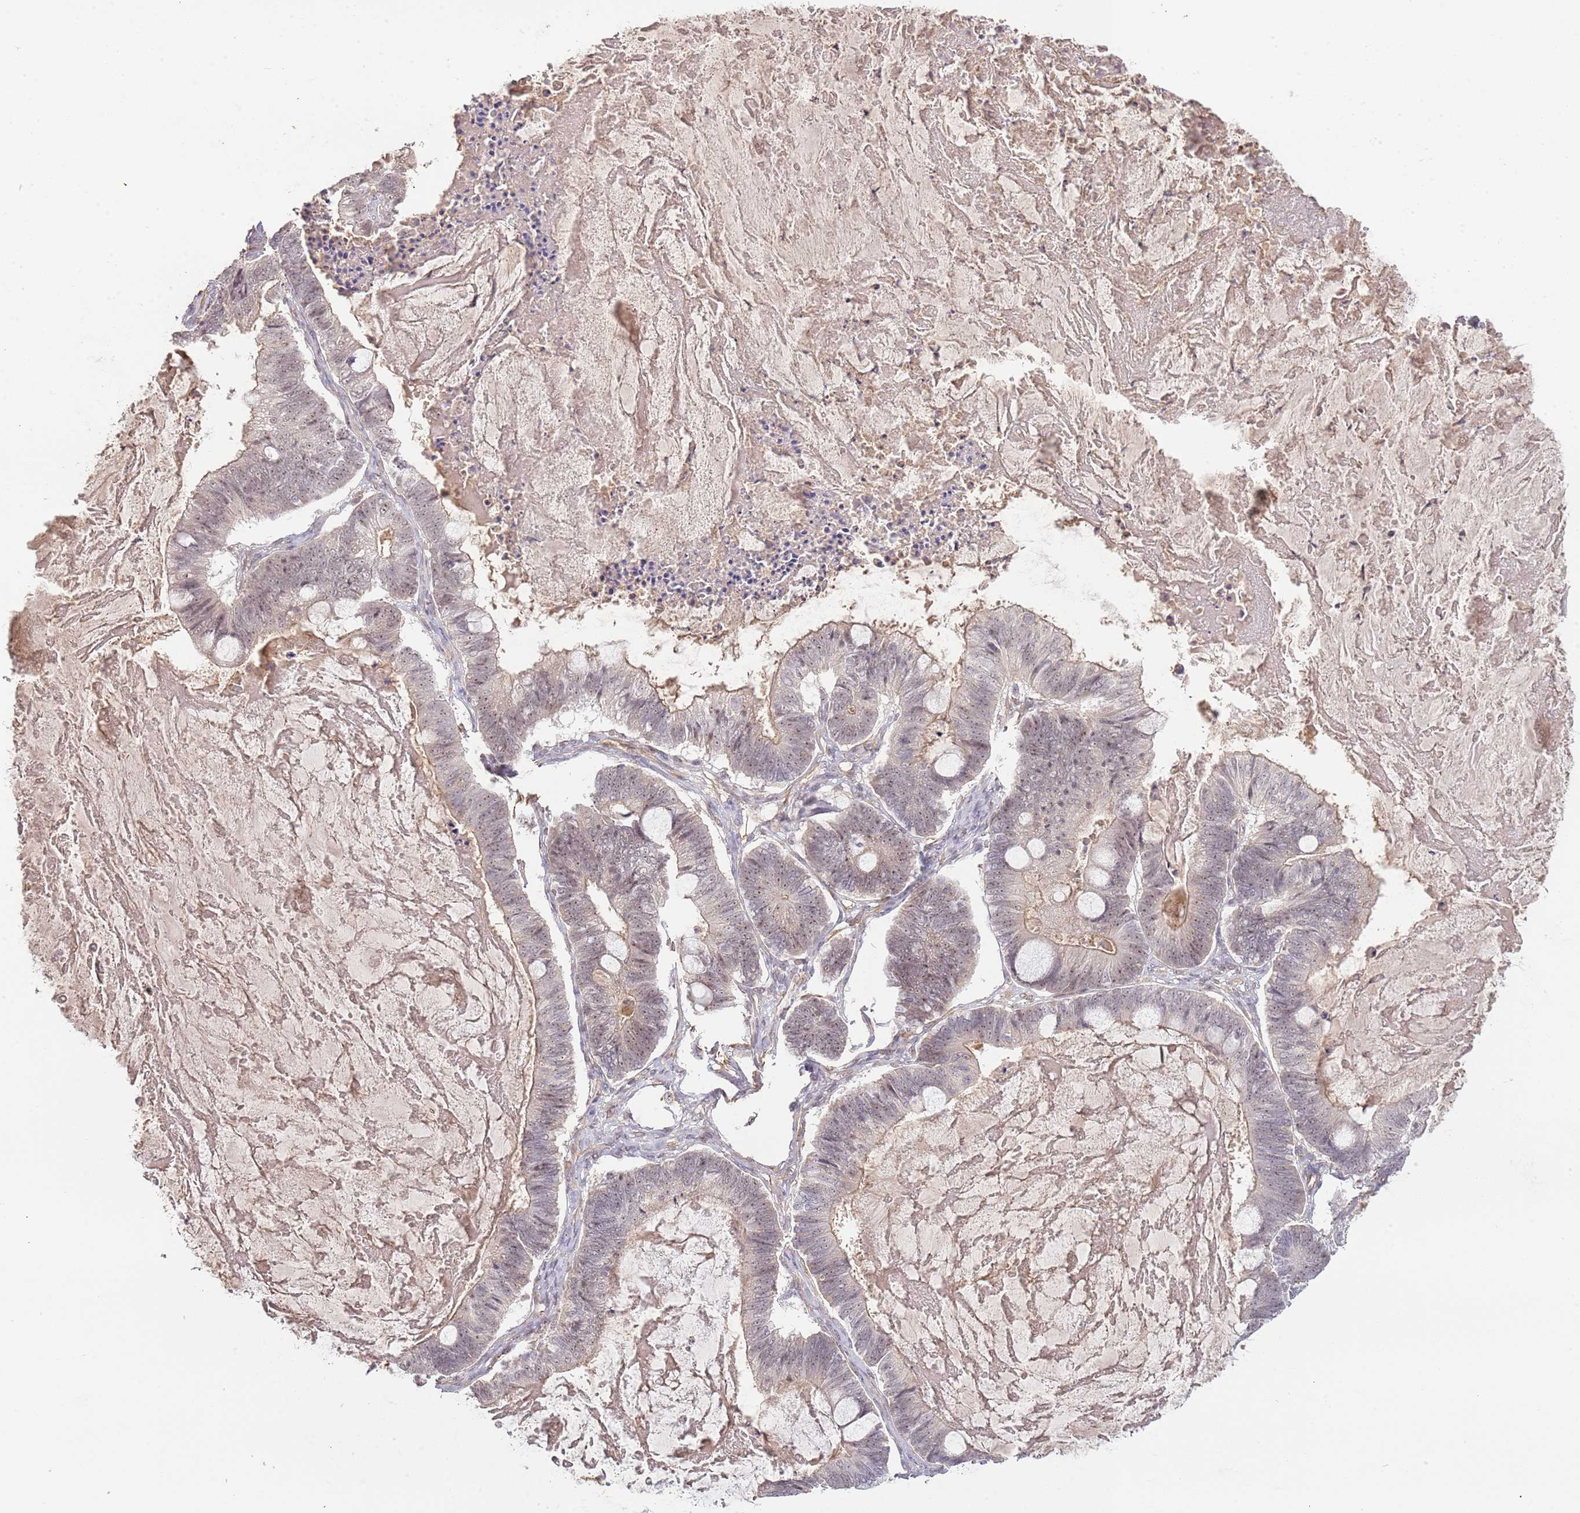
{"staining": {"intensity": "weak", "quantity": "25%-75%", "location": "nuclear"}, "tissue": "ovarian cancer", "cell_type": "Tumor cells", "image_type": "cancer", "snomed": [{"axis": "morphology", "description": "Cystadenocarcinoma, mucinous, NOS"}, {"axis": "topography", "description": "Ovary"}], "caption": "Human mucinous cystadenocarcinoma (ovarian) stained for a protein (brown) reveals weak nuclear positive positivity in about 25%-75% of tumor cells.", "gene": "SURF2", "patient": {"sex": "female", "age": 61}}